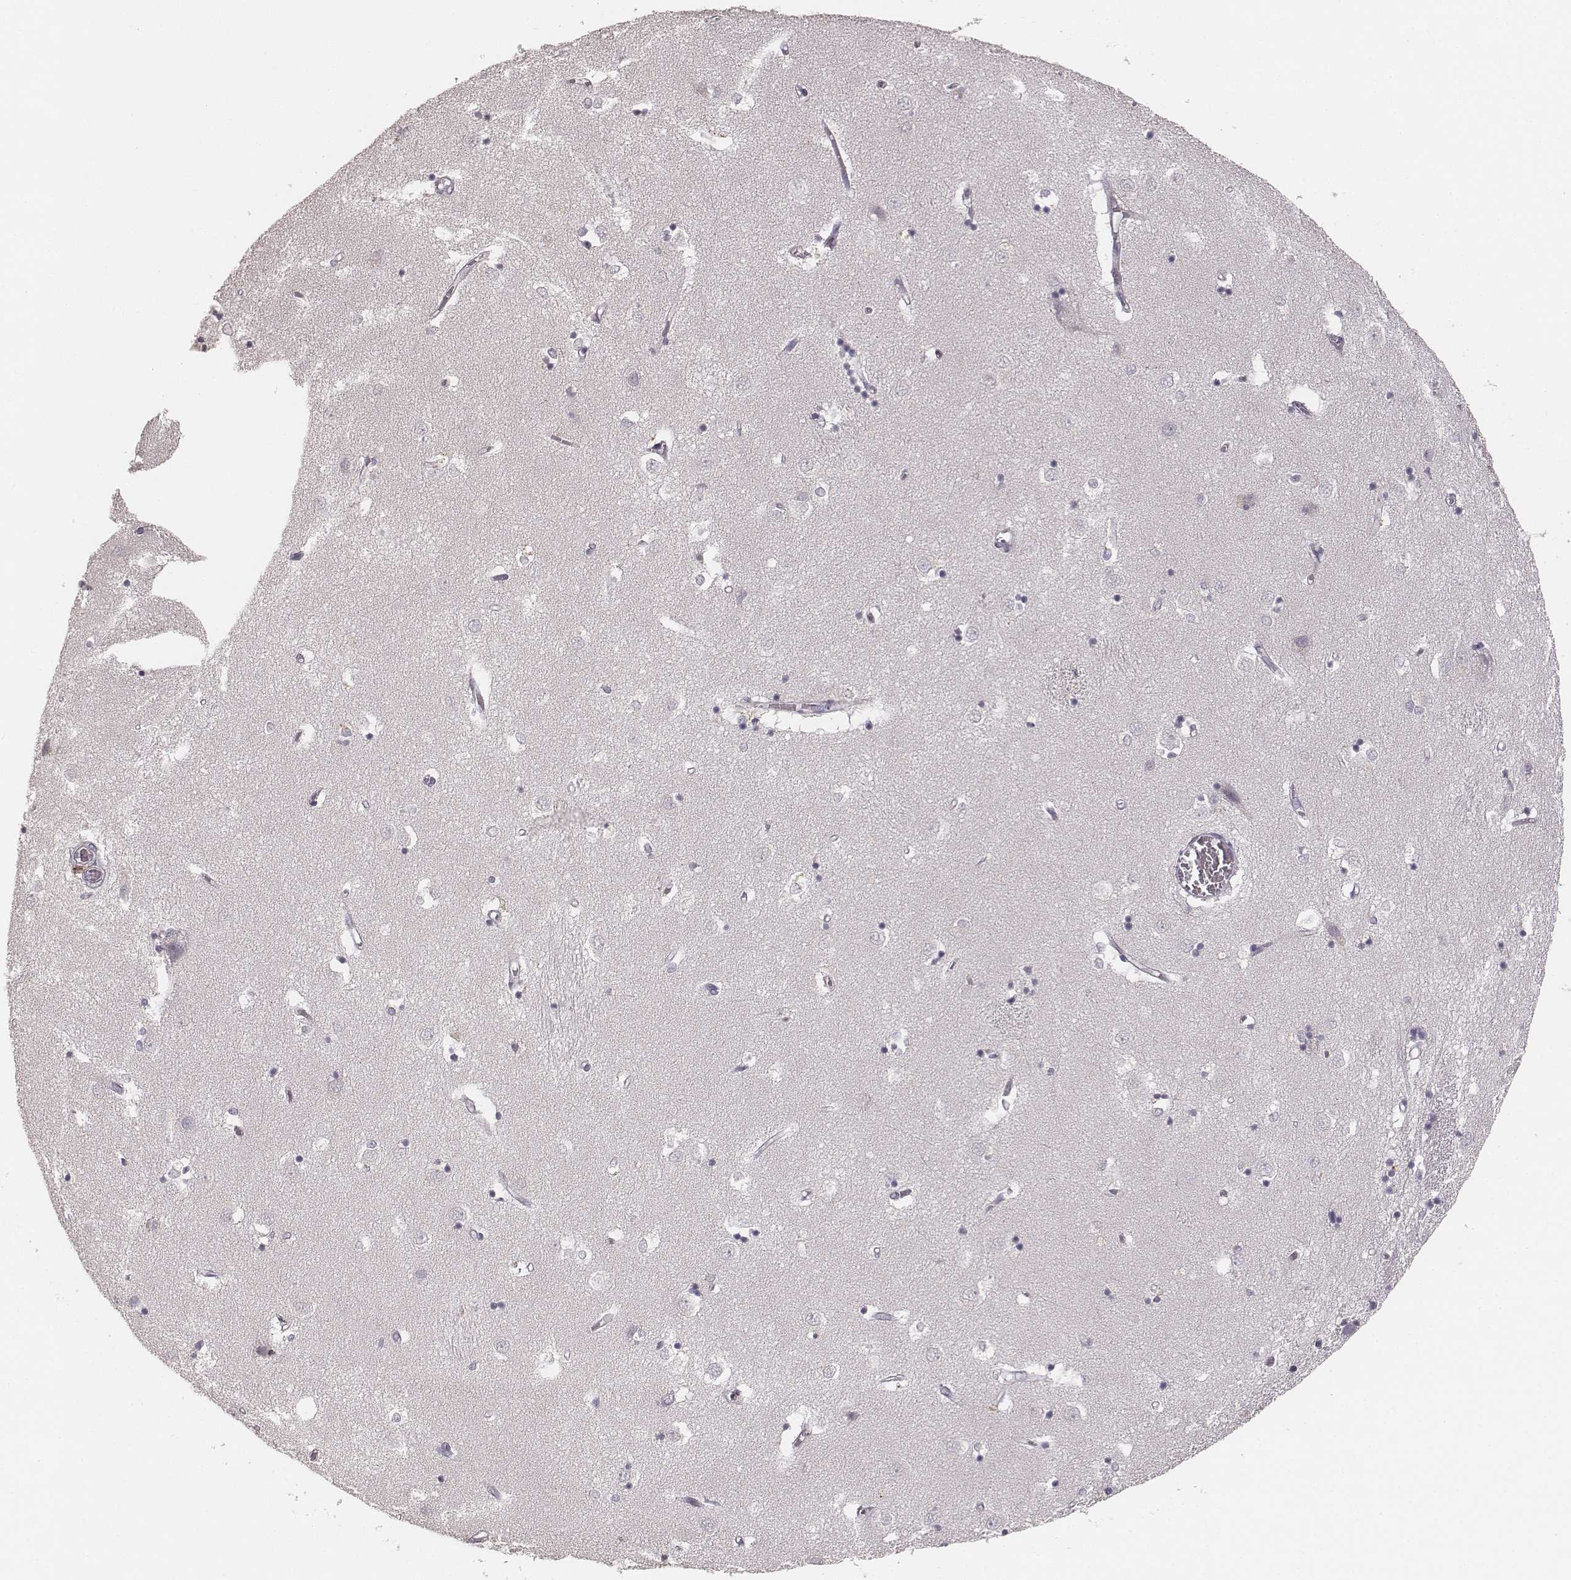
{"staining": {"intensity": "negative", "quantity": "none", "location": "none"}, "tissue": "caudate", "cell_type": "Glial cells", "image_type": "normal", "snomed": [{"axis": "morphology", "description": "Normal tissue, NOS"}, {"axis": "topography", "description": "Lateral ventricle wall"}], "caption": "An image of caudate stained for a protein exhibits no brown staining in glial cells.", "gene": "CD8A", "patient": {"sex": "male", "age": 54}}